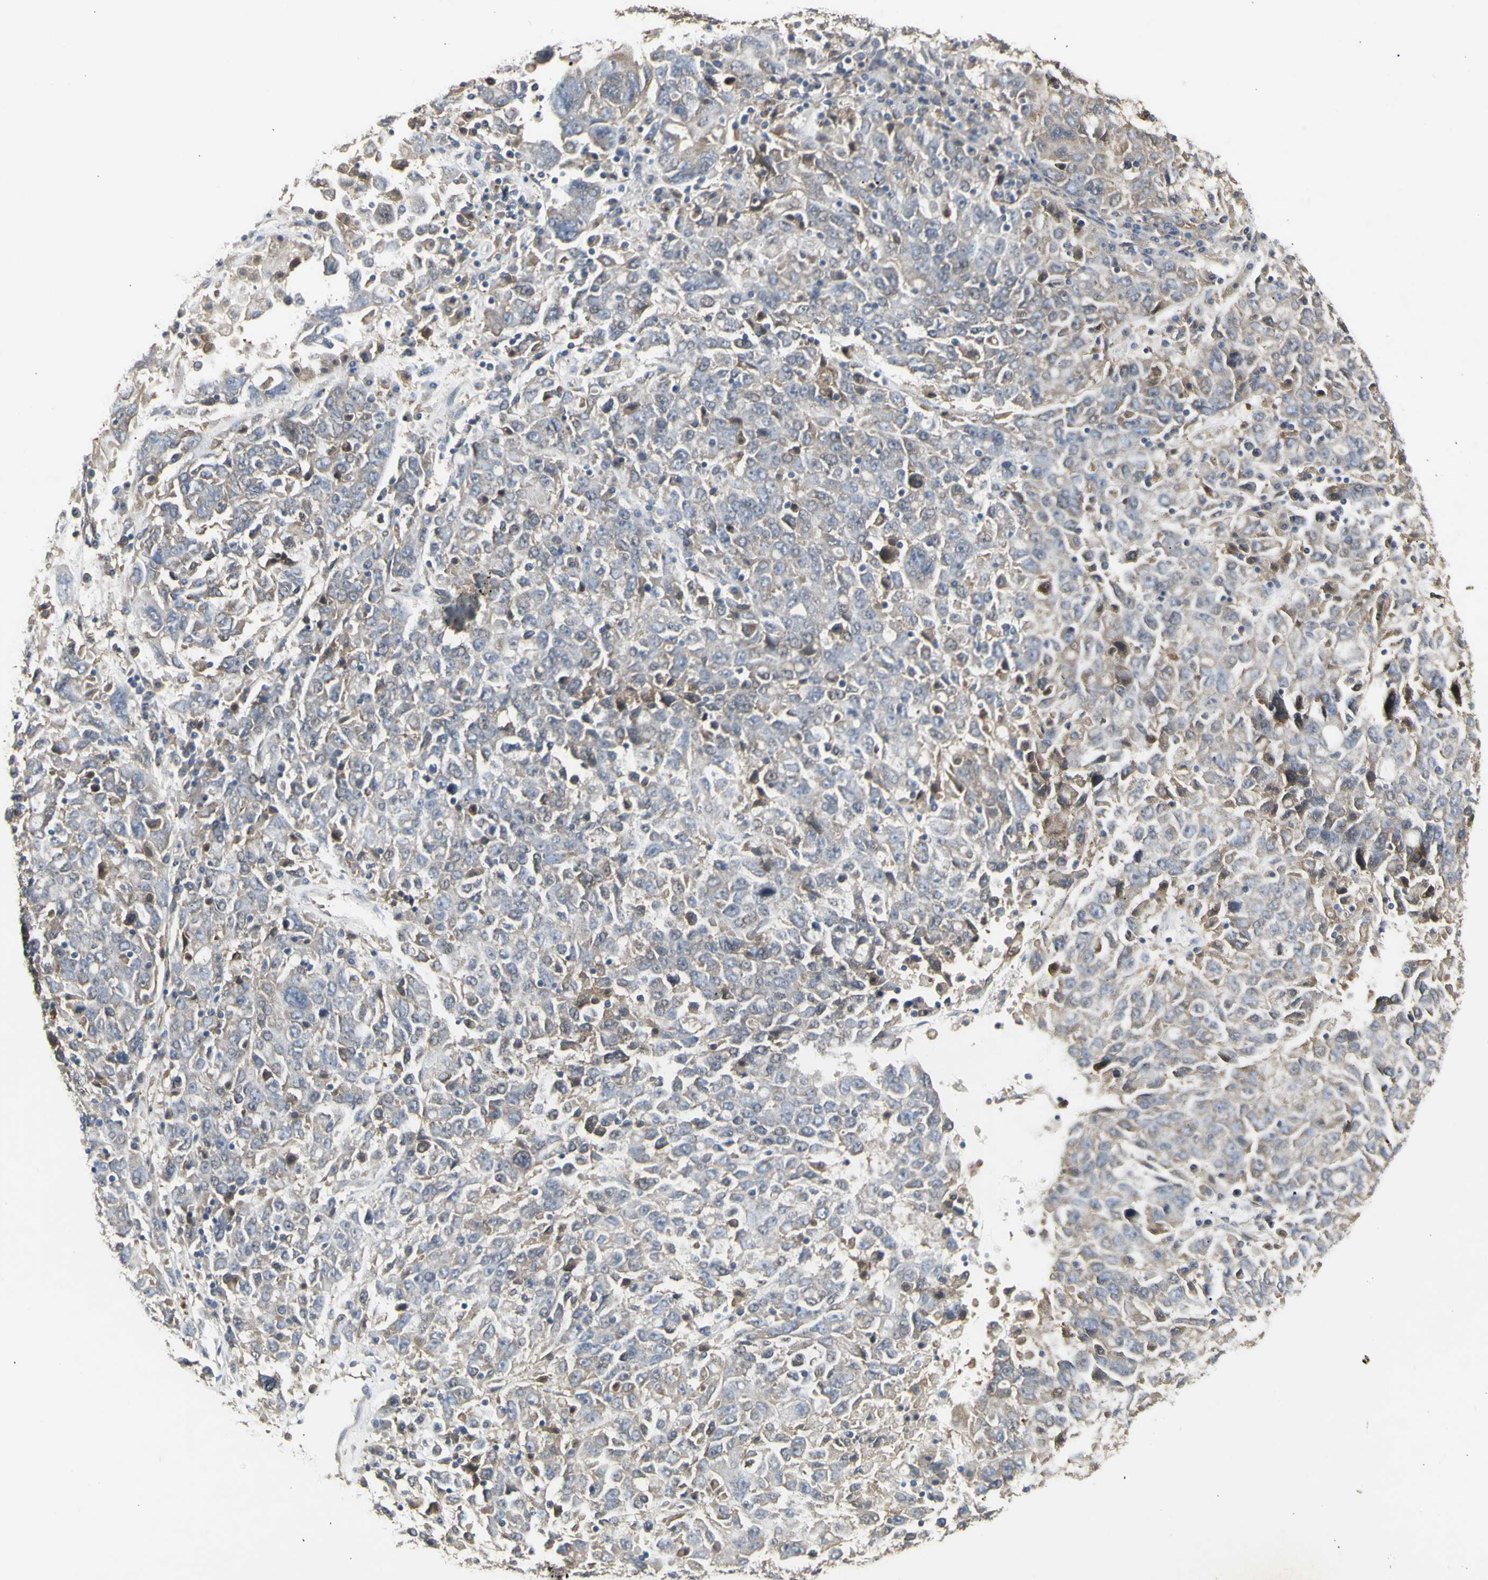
{"staining": {"intensity": "weak", "quantity": "25%-75%", "location": "cytoplasmic/membranous,nuclear"}, "tissue": "ovarian cancer", "cell_type": "Tumor cells", "image_type": "cancer", "snomed": [{"axis": "morphology", "description": "Carcinoma, endometroid"}, {"axis": "topography", "description": "Ovary"}], "caption": "Brown immunohistochemical staining in human ovarian cancer (endometroid carcinoma) exhibits weak cytoplasmic/membranous and nuclear staining in approximately 25%-75% of tumor cells.", "gene": "CHURC1-FNTB", "patient": {"sex": "female", "age": 62}}